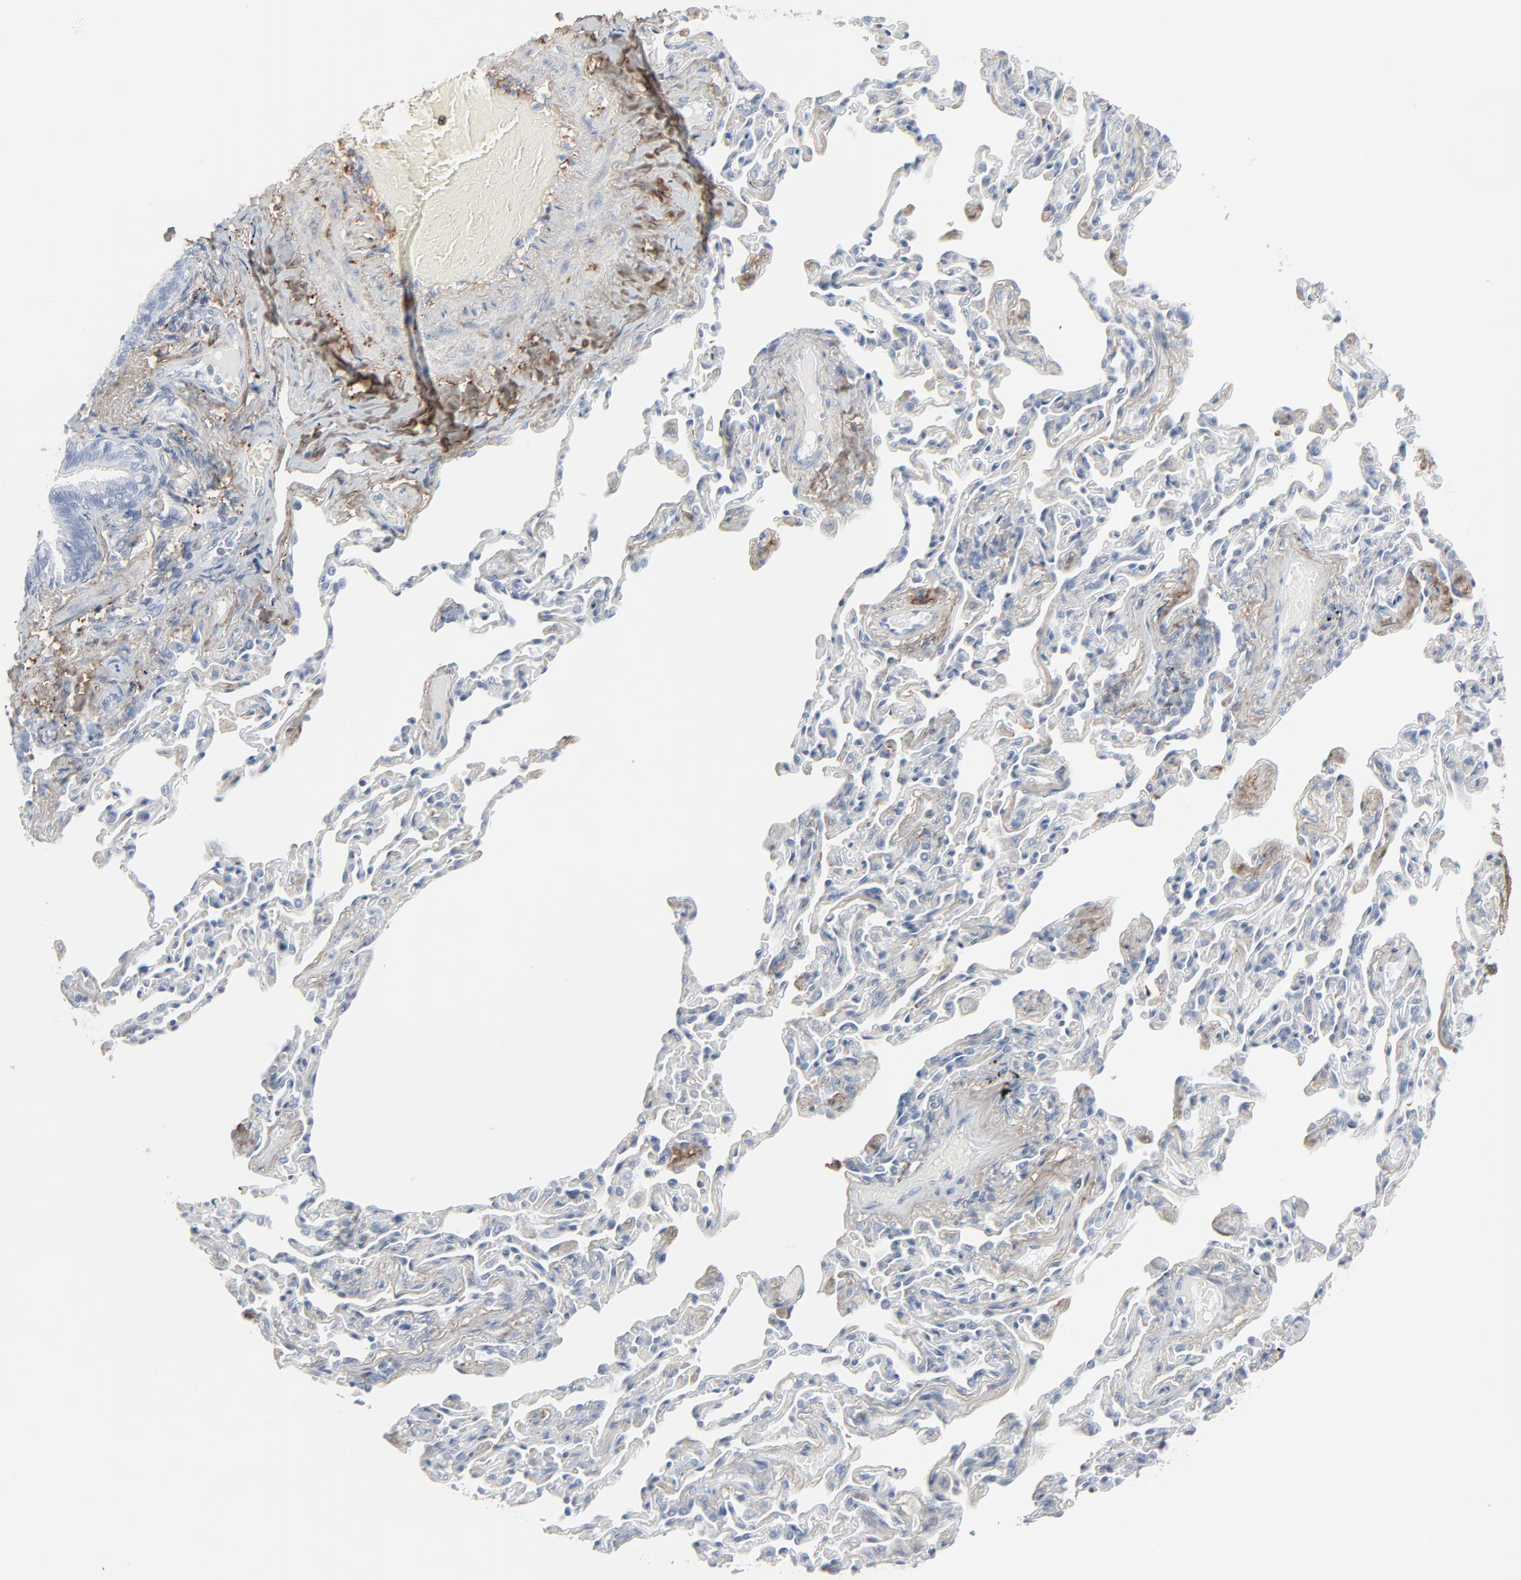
{"staining": {"intensity": "negative", "quantity": "none", "location": "none"}, "tissue": "bronchus", "cell_type": "Respiratory epithelial cells", "image_type": "normal", "snomed": [{"axis": "morphology", "description": "Normal tissue, NOS"}, {"axis": "topography", "description": "Lung"}], "caption": "Immunohistochemistry (IHC) histopathology image of unremarkable bronchus: bronchus stained with DAB (3,3'-diaminobenzidine) exhibits no significant protein staining in respiratory epithelial cells. (Immunohistochemistry (IHC), brightfield microscopy, high magnification).", "gene": "BGN", "patient": {"sex": "male", "age": 64}}